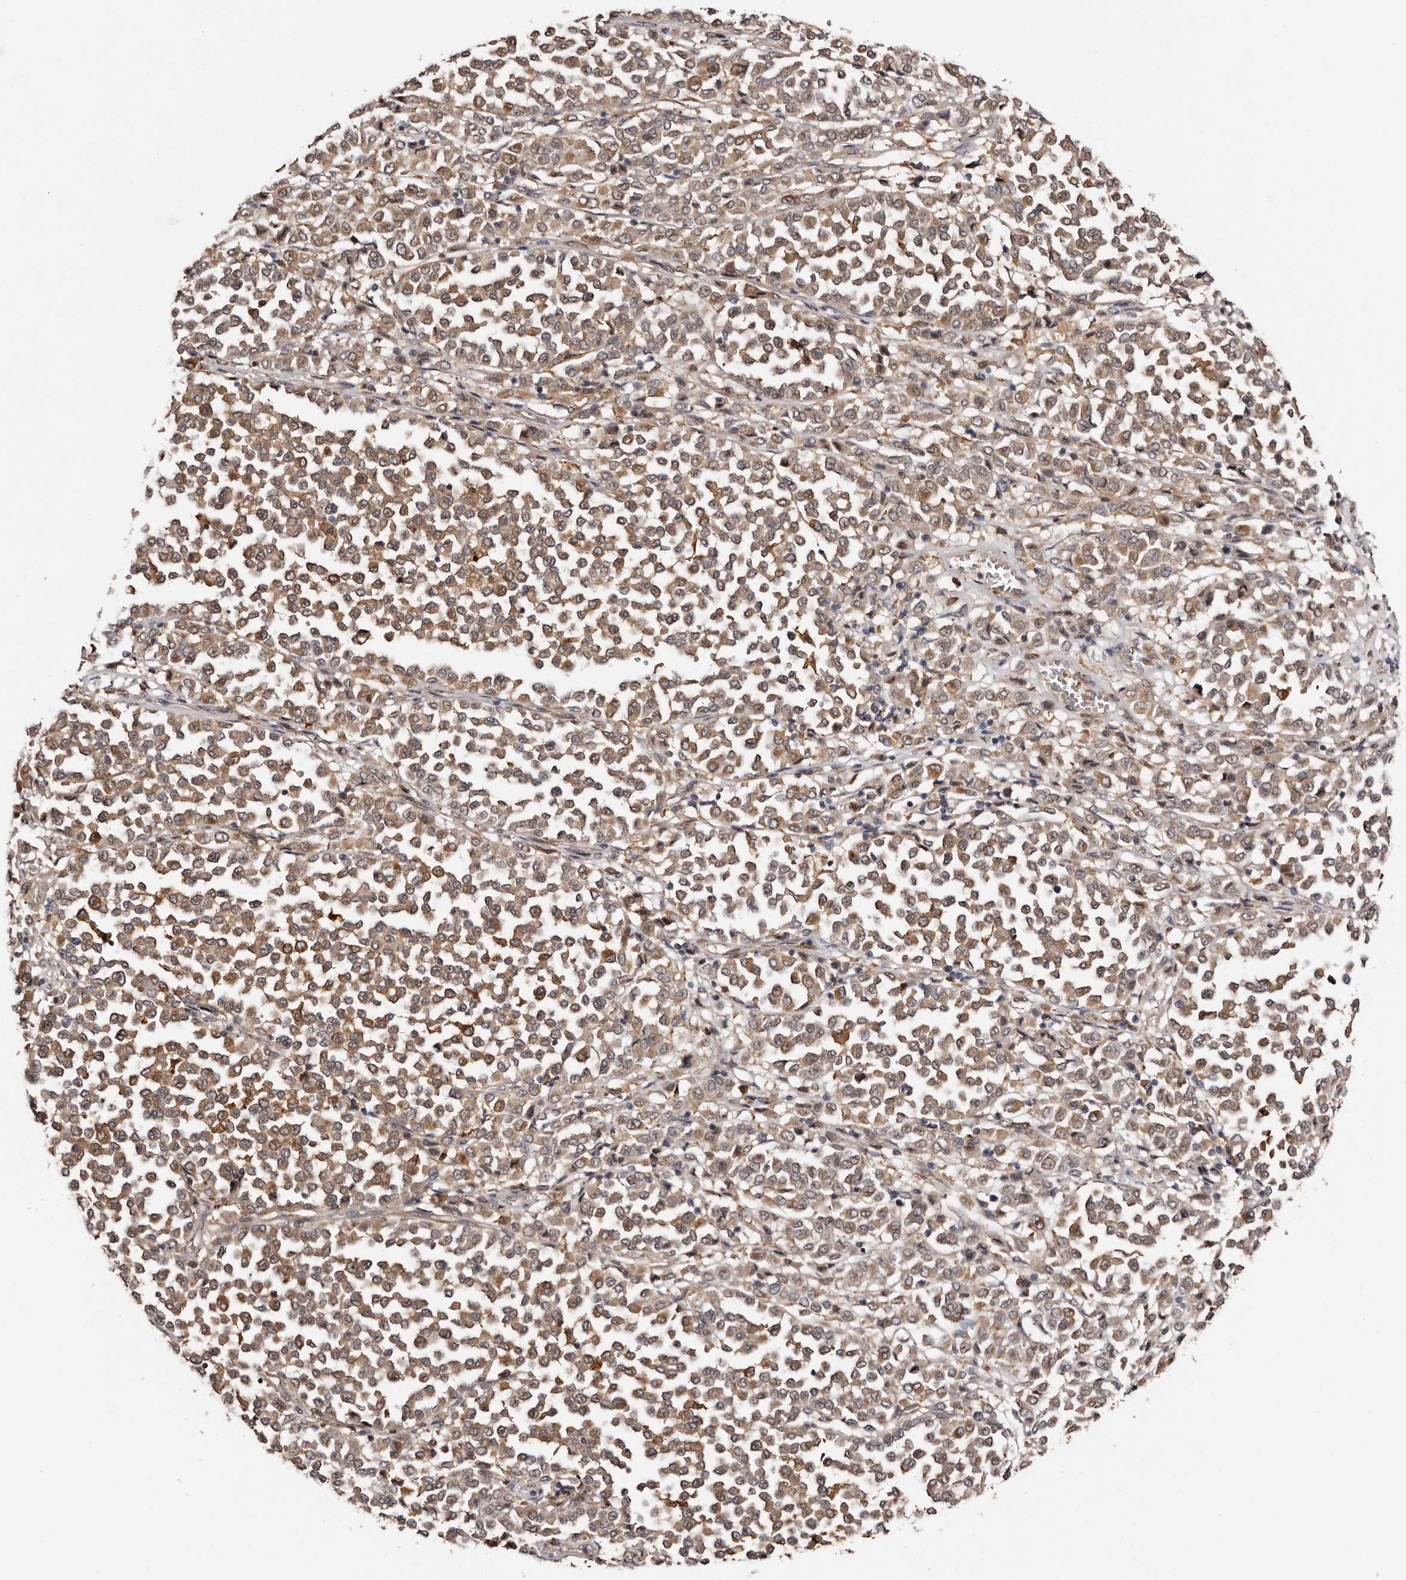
{"staining": {"intensity": "moderate", "quantity": ">75%", "location": "cytoplasmic/membranous"}, "tissue": "melanoma", "cell_type": "Tumor cells", "image_type": "cancer", "snomed": [{"axis": "morphology", "description": "Malignant melanoma, Metastatic site"}, {"axis": "topography", "description": "Pancreas"}], "caption": "A brown stain shows moderate cytoplasmic/membranous positivity of a protein in melanoma tumor cells. Using DAB (brown) and hematoxylin (blue) stains, captured at high magnification using brightfield microscopy.", "gene": "TBC1D22B", "patient": {"sex": "female", "age": 30}}